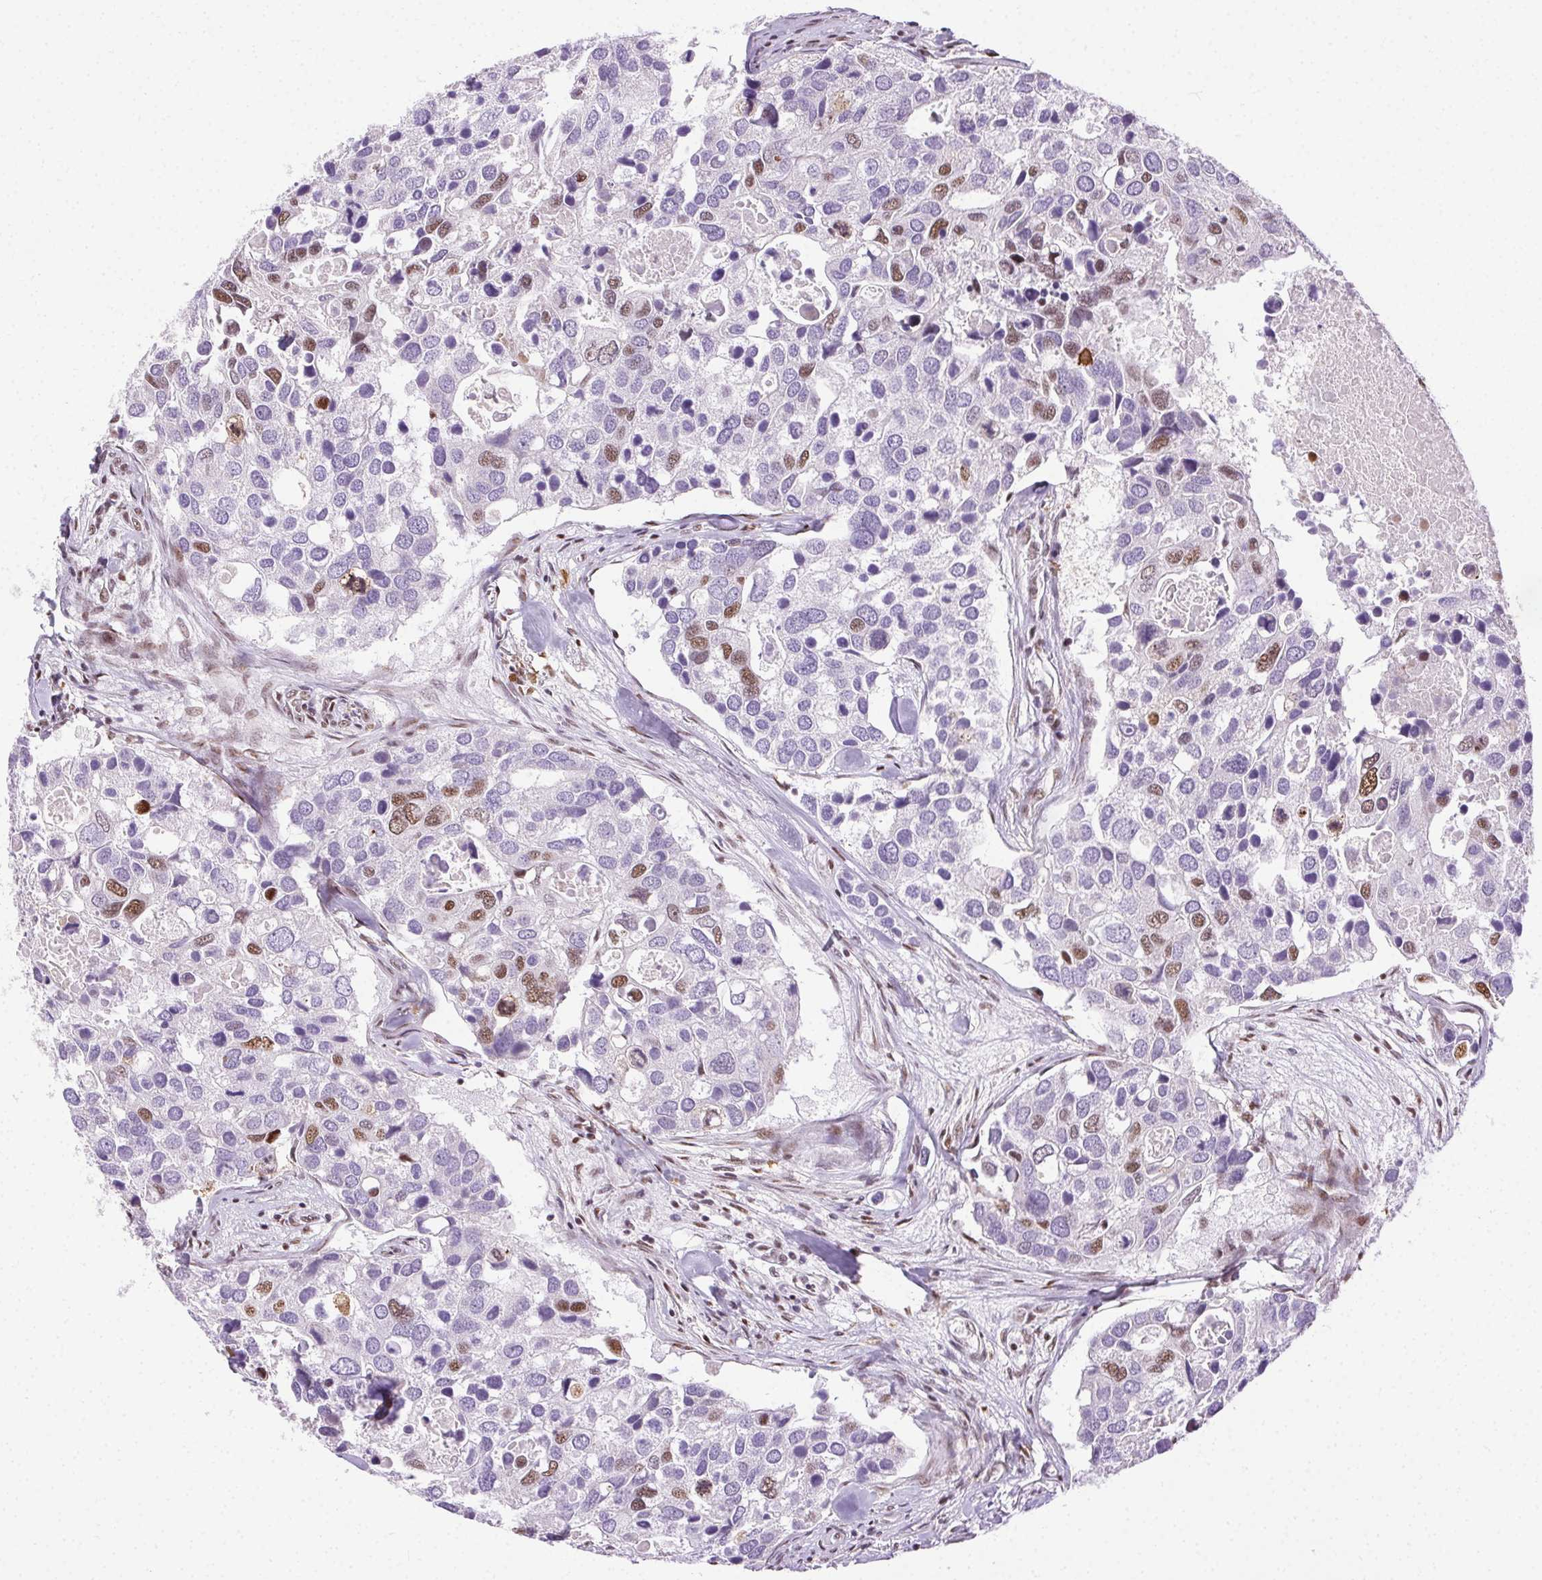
{"staining": {"intensity": "moderate", "quantity": "<25%", "location": "nuclear"}, "tissue": "breast cancer", "cell_type": "Tumor cells", "image_type": "cancer", "snomed": [{"axis": "morphology", "description": "Duct carcinoma"}, {"axis": "topography", "description": "Breast"}], "caption": "Invasive ductal carcinoma (breast) stained for a protein shows moderate nuclear positivity in tumor cells.", "gene": "TRA2B", "patient": {"sex": "female", "age": 83}}